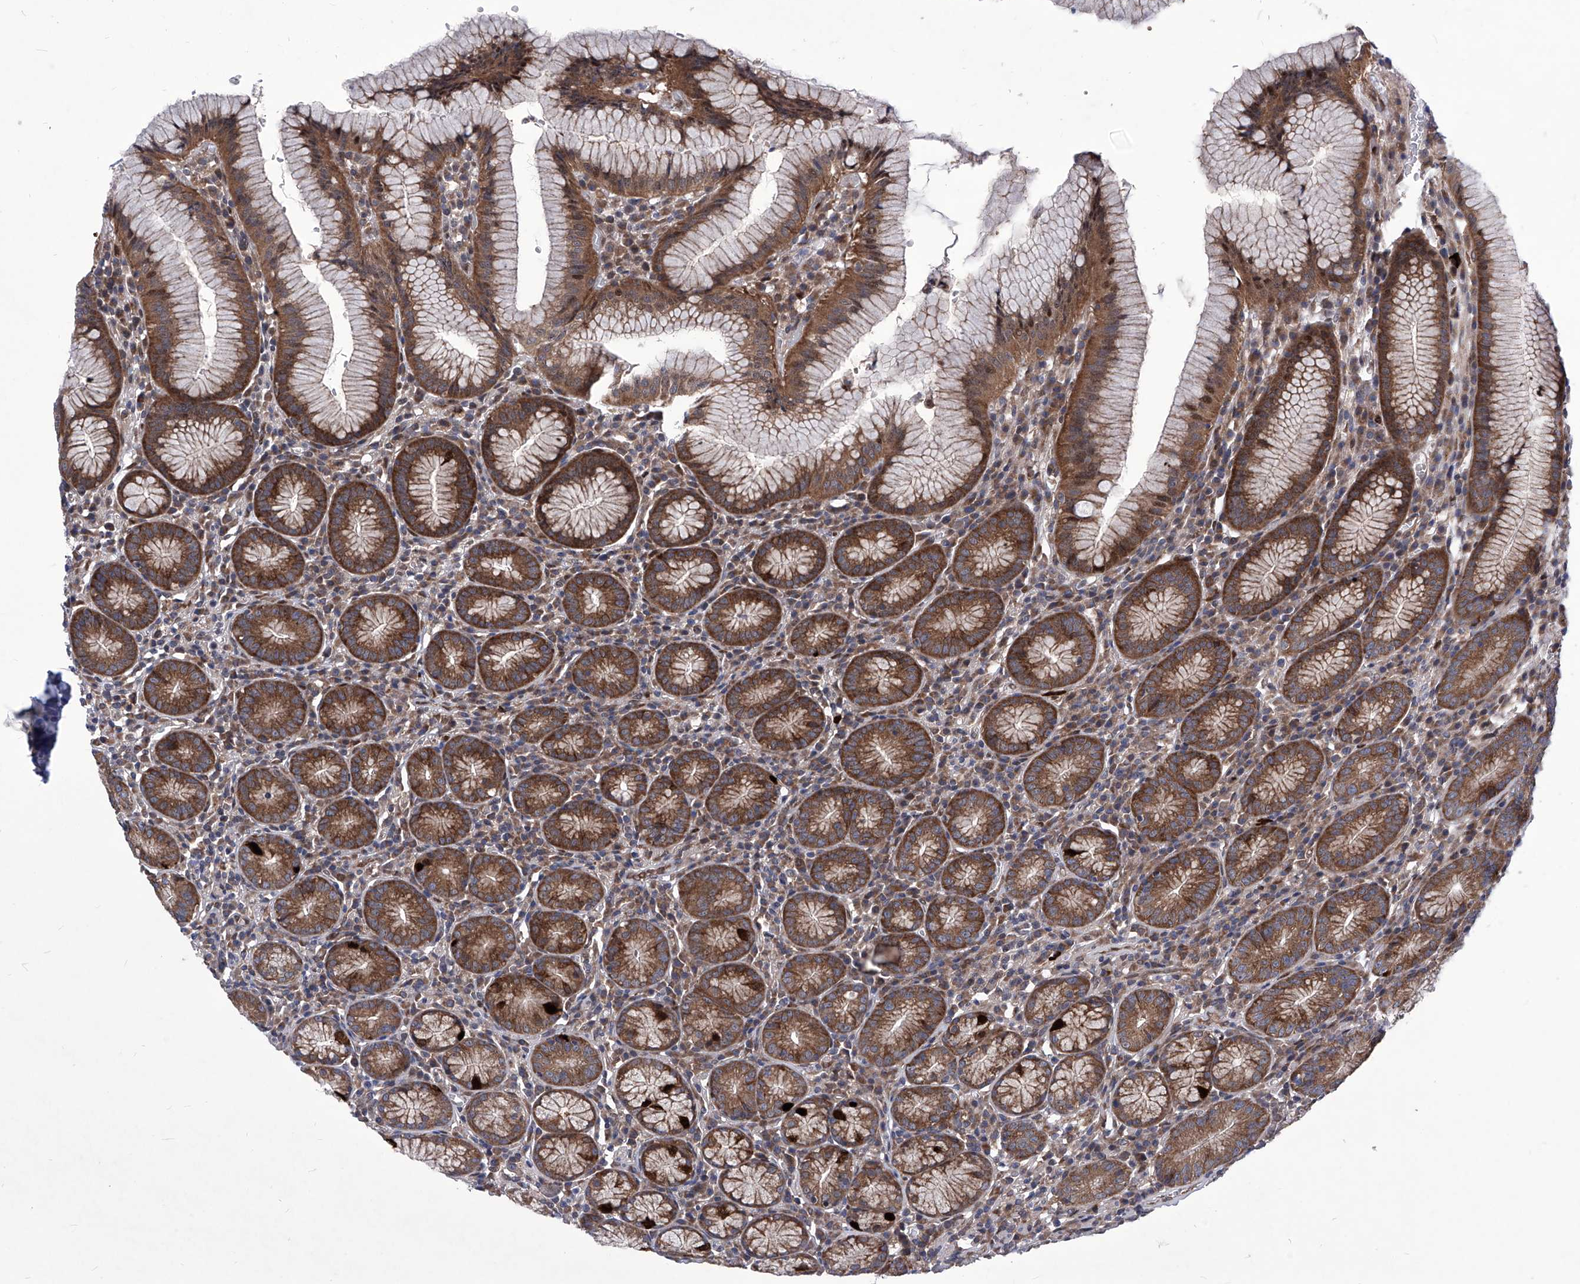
{"staining": {"intensity": "strong", "quantity": ">75%", "location": "cytoplasmic/membranous,nuclear"}, "tissue": "stomach", "cell_type": "Glandular cells", "image_type": "normal", "snomed": [{"axis": "morphology", "description": "Normal tissue, NOS"}, {"axis": "topography", "description": "Stomach"}], "caption": "Immunohistochemical staining of unremarkable stomach shows >75% levels of strong cytoplasmic/membranous,nuclear protein positivity in about >75% of glandular cells. (IHC, brightfield microscopy, high magnification).", "gene": "KTI12", "patient": {"sex": "male", "age": 55}}